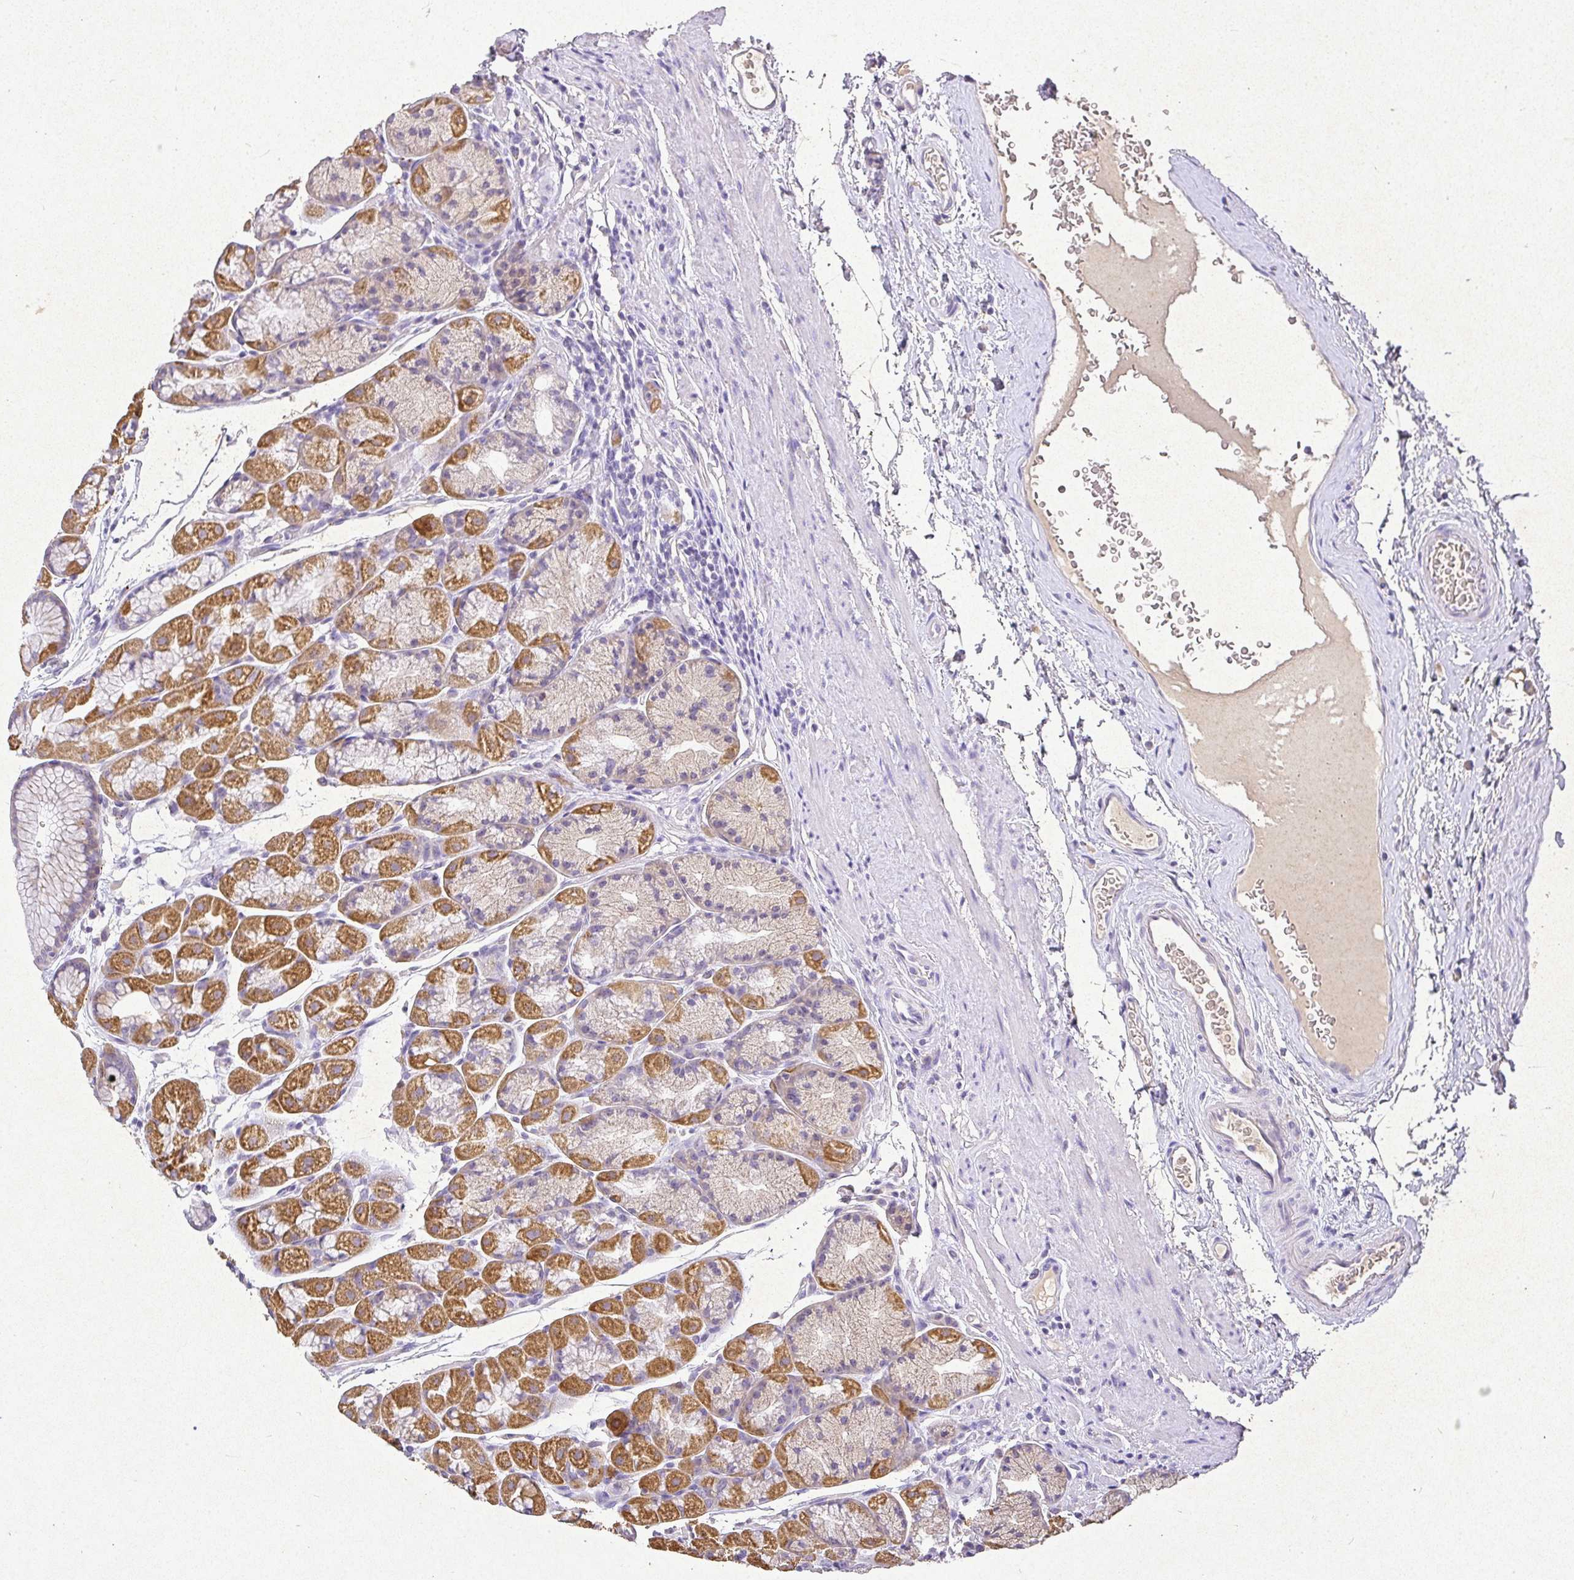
{"staining": {"intensity": "strong", "quantity": "25%-75%", "location": "cytoplasmic/membranous"}, "tissue": "stomach", "cell_type": "Glandular cells", "image_type": "normal", "snomed": [{"axis": "morphology", "description": "Normal tissue, NOS"}, {"axis": "topography", "description": "Stomach, lower"}], "caption": "This micrograph exhibits benign stomach stained with immunohistochemistry (IHC) to label a protein in brown. The cytoplasmic/membranous of glandular cells show strong positivity for the protein. Nuclei are counter-stained blue.", "gene": "RPS2", "patient": {"sex": "male", "age": 67}}